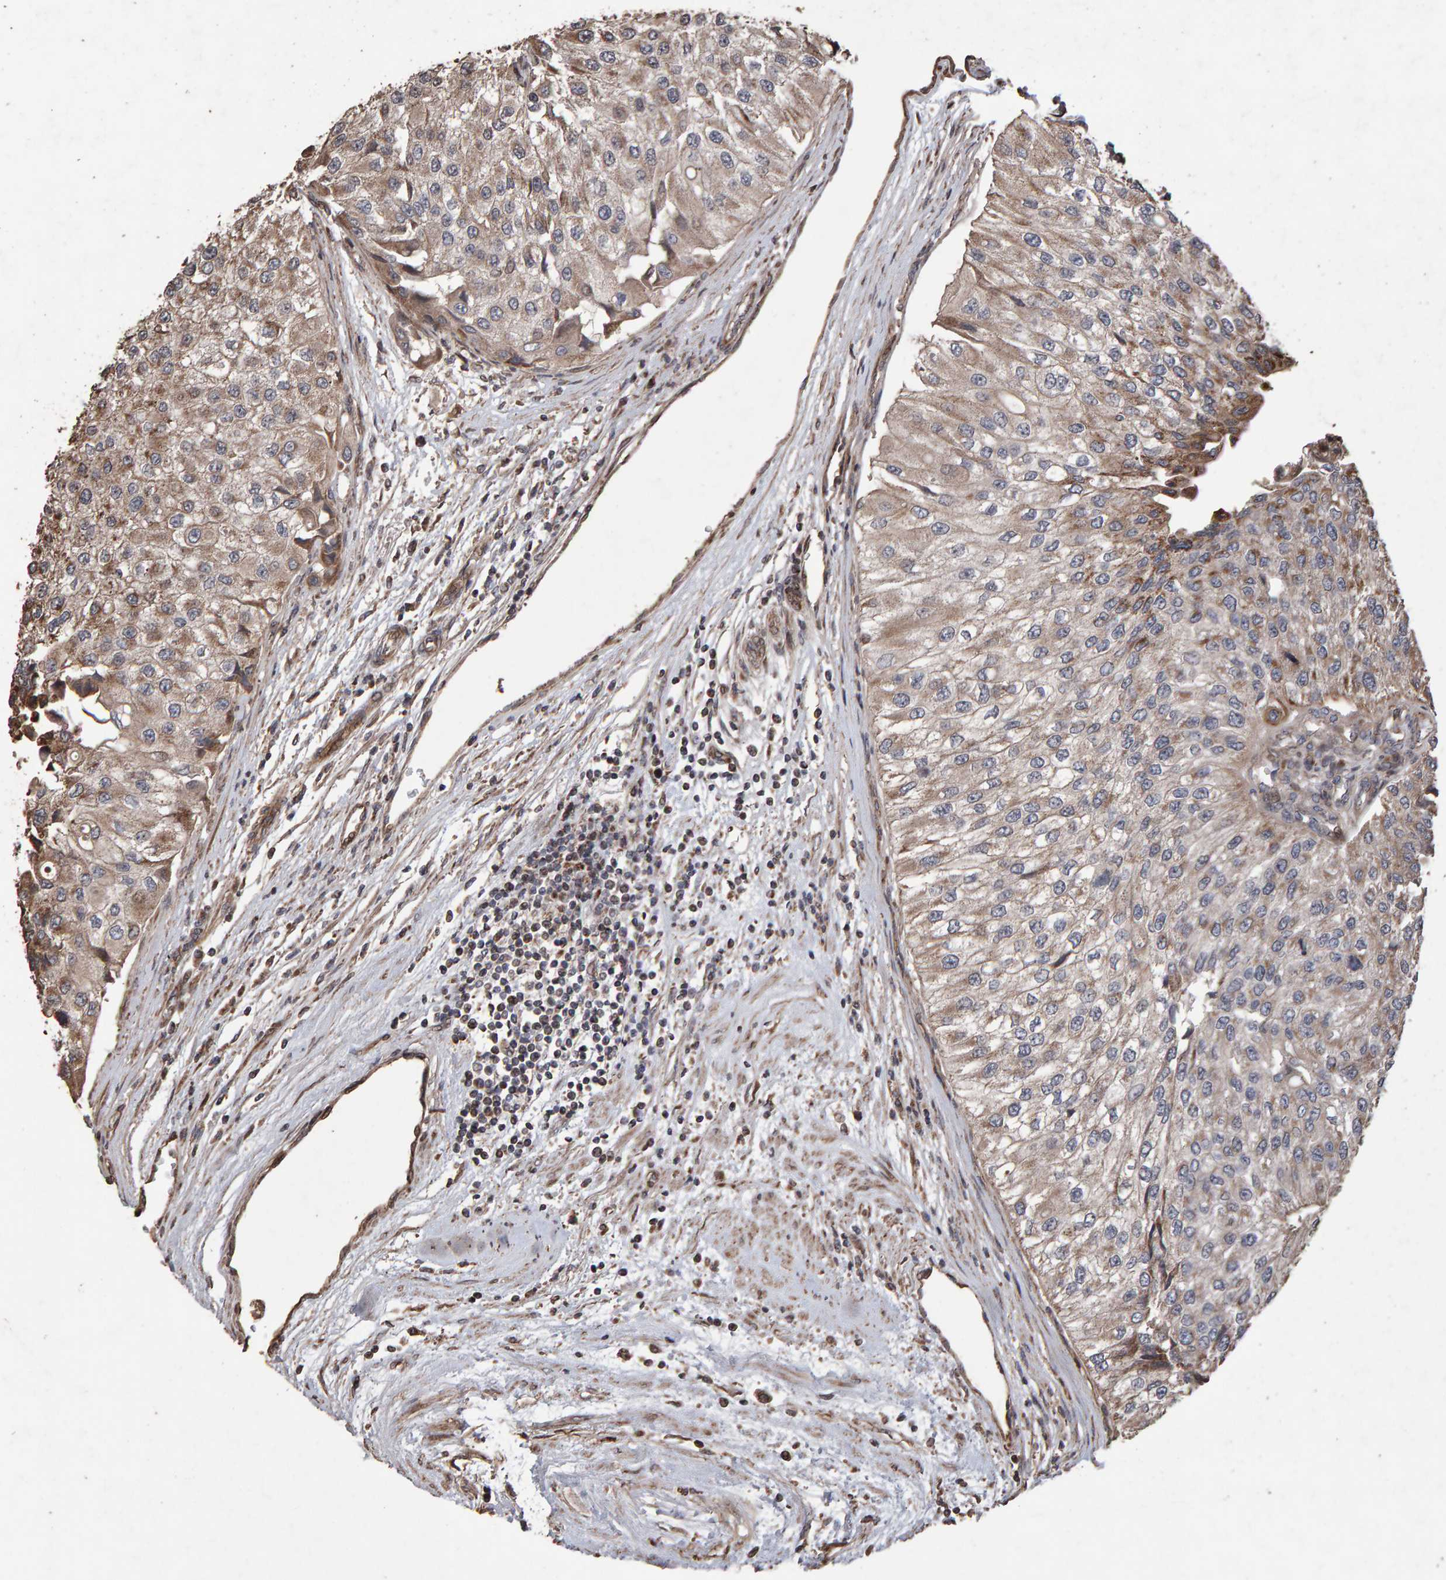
{"staining": {"intensity": "weak", "quantity": ">75%", "location": "cytoplasmic/membranous"}, "tissue": "urothelial cancer", "cell_type": "Tumor cells", "image_type": "cancer", "snomed": [{"axis": "morphology", "description": "Urothelial carcinoma, High grade"}, {"axis": "topography", "description": "Kidney"}, {"axis": "topography", "description": "Urinary bladder"}], "caption": "Protein expression analysis of urothelial cancer displays weak cytoplasmic/membranous positivity in about >75% of tumor cells. The protein of interest is shown in brown color, while the nuclei are stained blue.", "gene": "OSBP2", "patient": {"sex": "male", "age": 77}}